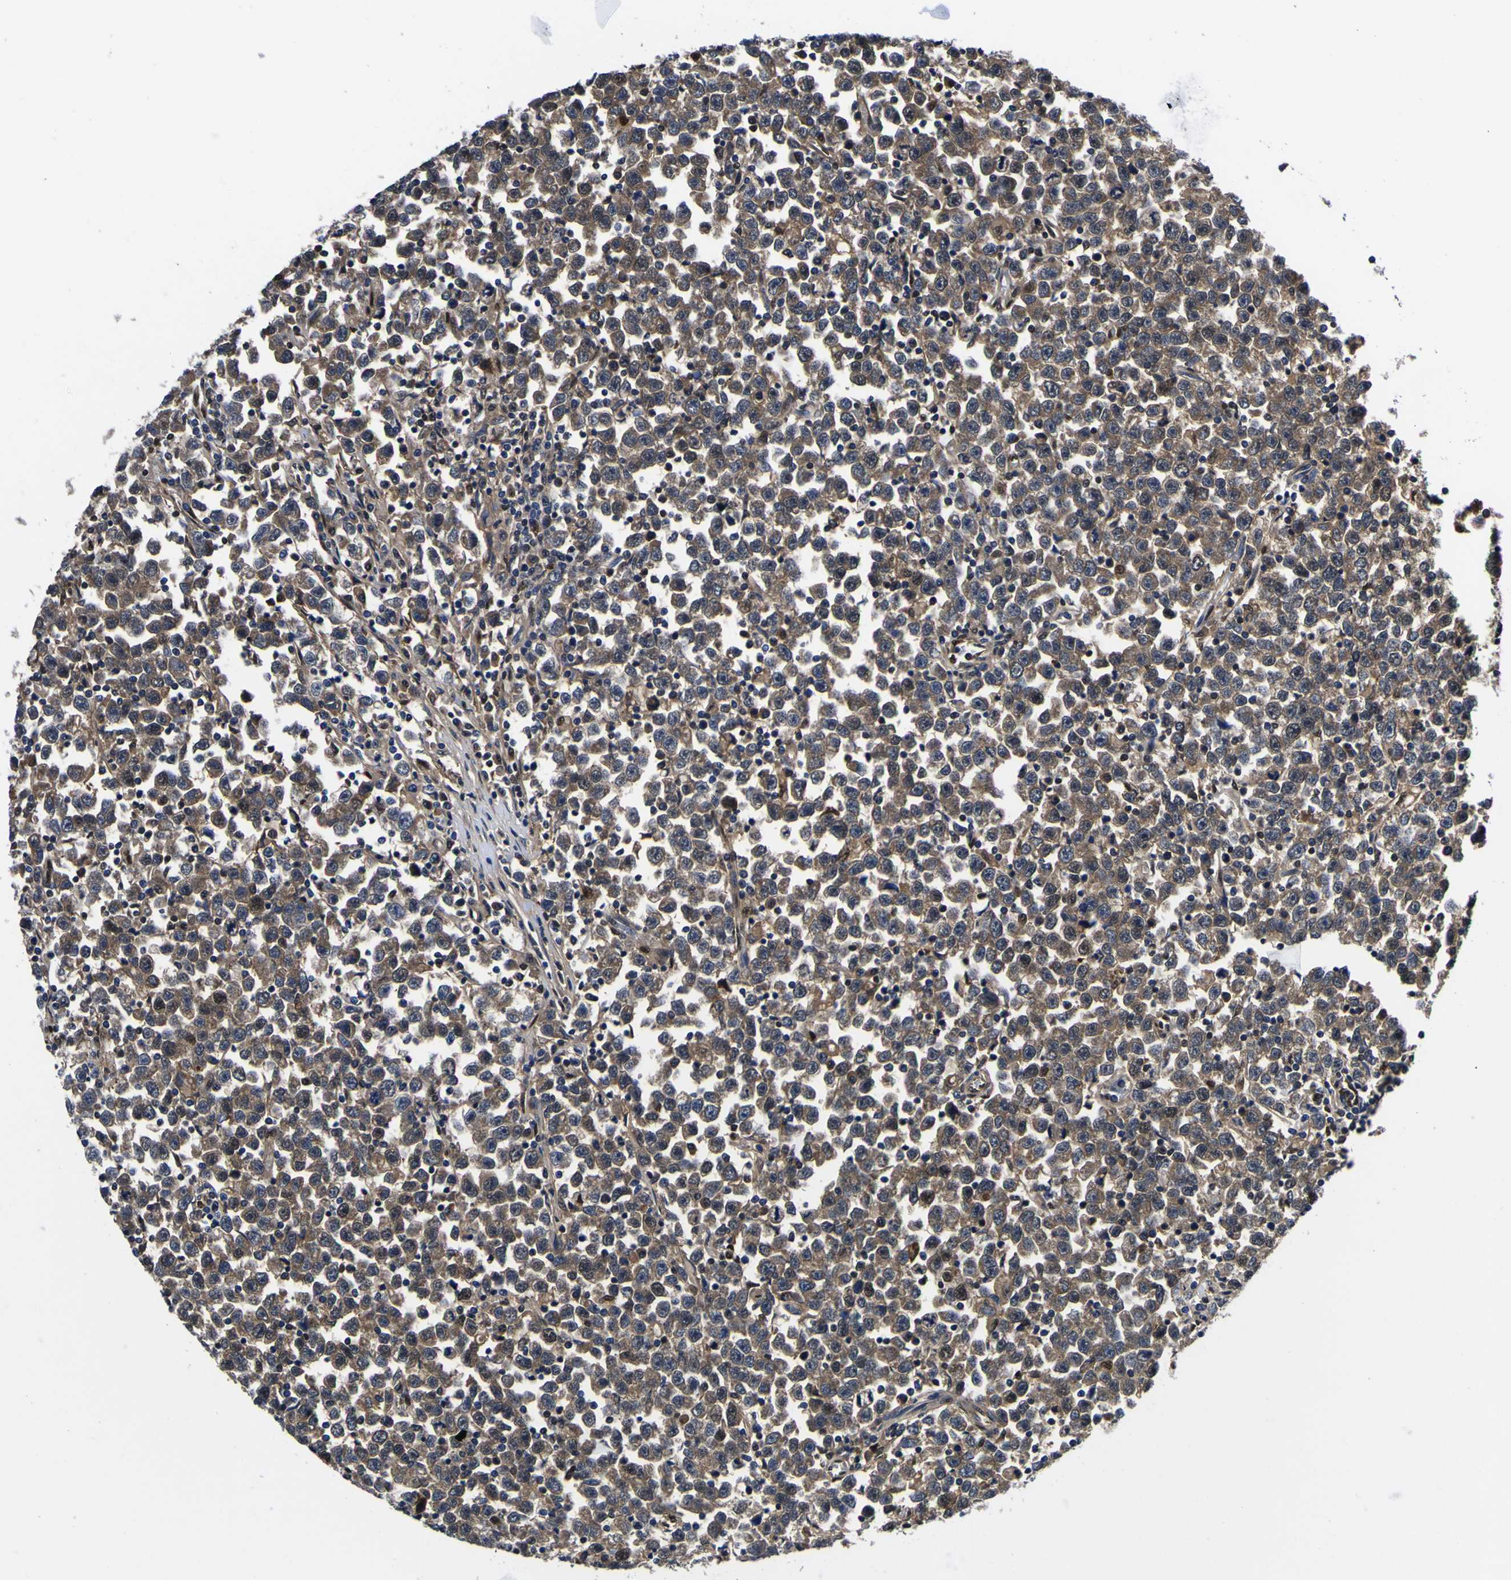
{"staining": {"intensity": "moderate", "quantity": ">75%", "location": "cytoplasmic/membranous"}, "tissue": "testis cancer", "cell_type": "Tumor cells", "image_type": "cancer", "snomed": [{"axis": "morphology", "description": "Seminoma, NOS"}, {"axis": "topography", "description": "Testis"}], "caption": "Tumor cells exhibit moderate cytoplasmic/membranous positivity in about >75% of cells in testis seminoma. Immunohistochemistry (ihc) stains the protein of interest in brown and the nuclei are stained blue.", "gene": "FAM110B", "patient": {"sex": "male", "age": 43}}